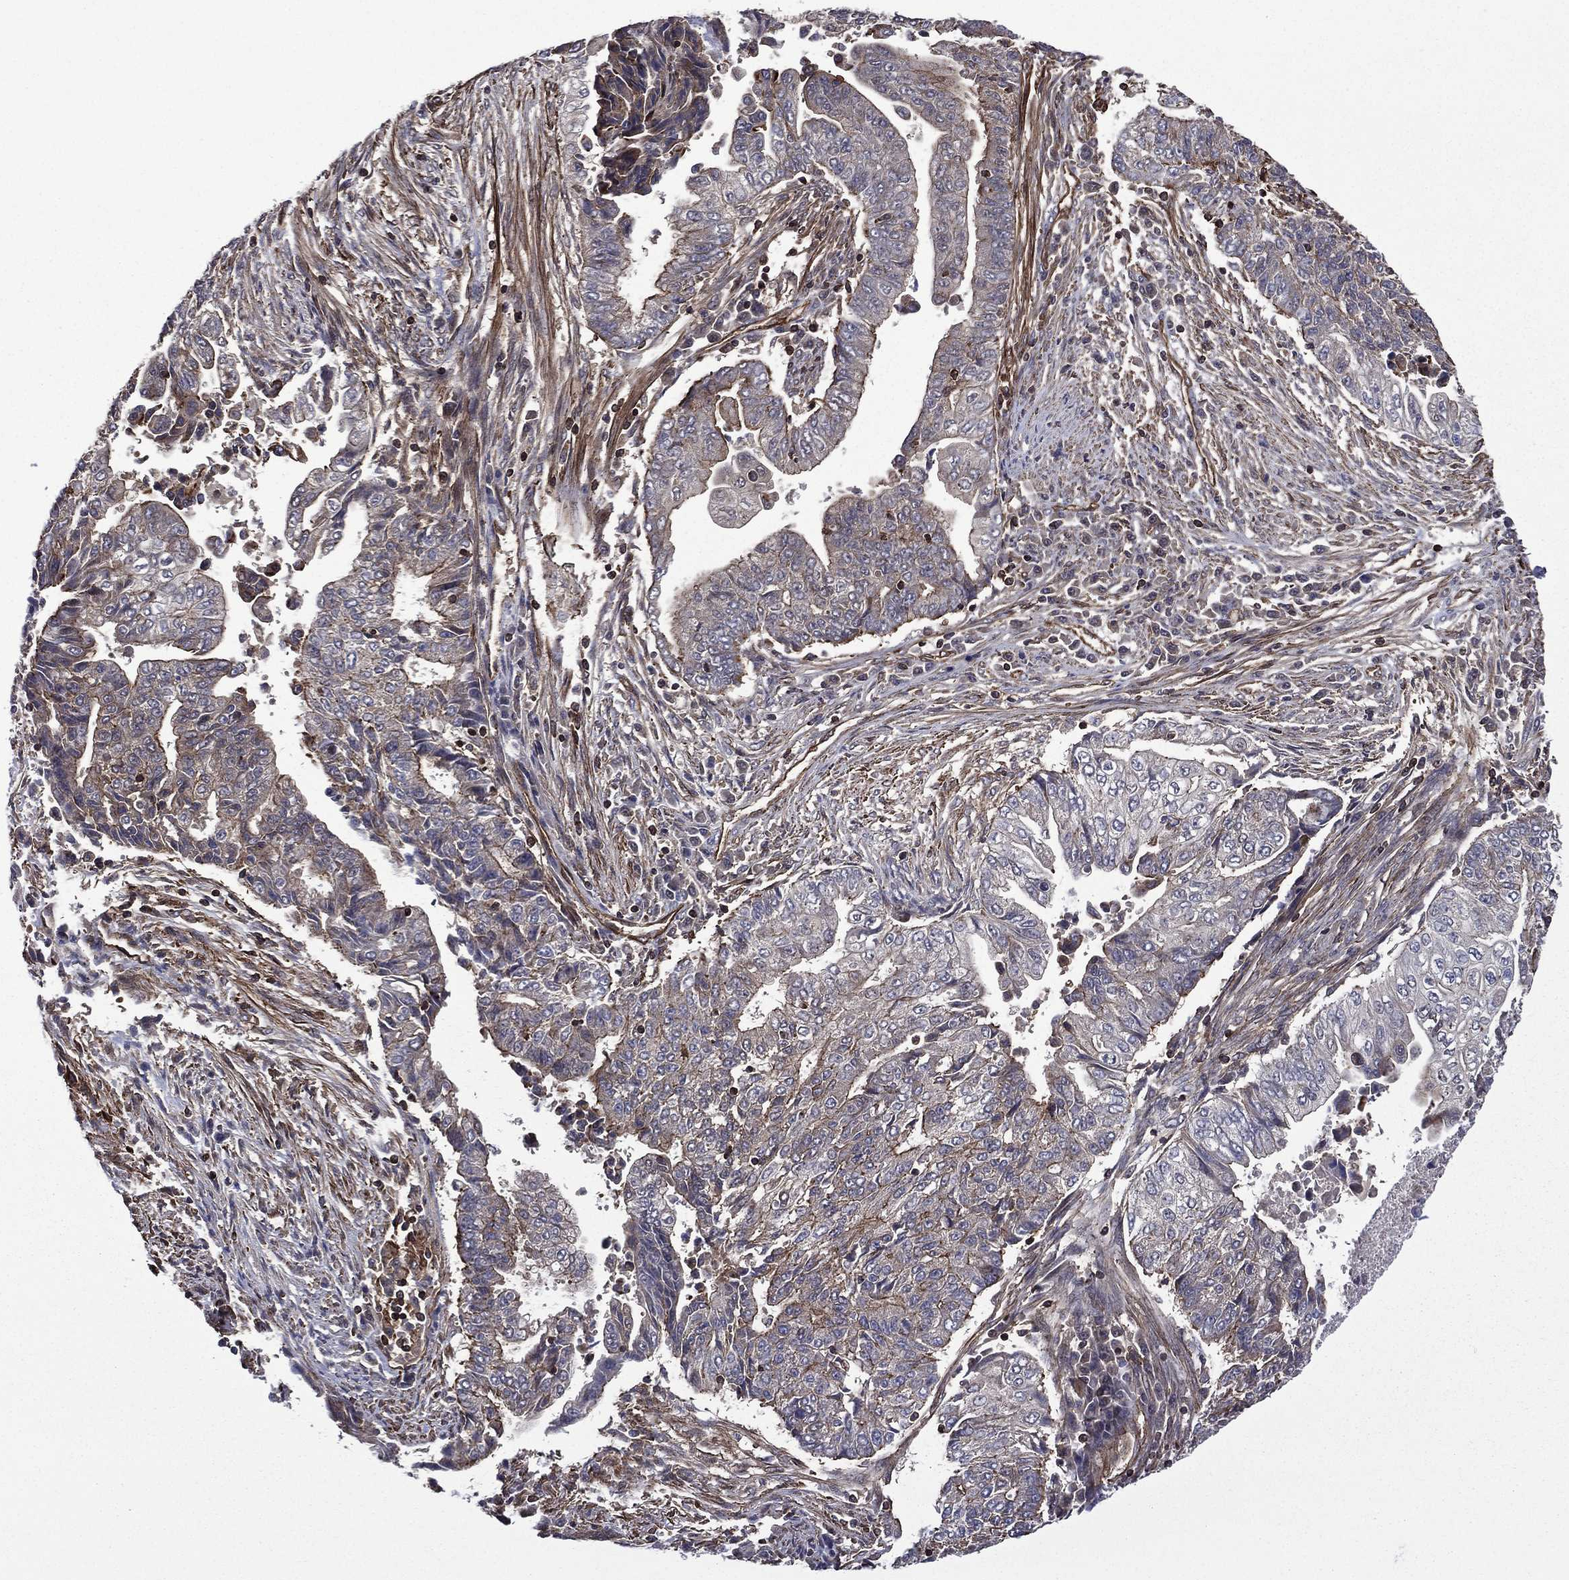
{"staining": {"intensity": "moderate", "quantity": "<25%", "location": "cytoplasmic/membranous"}, "tissue": "endometrial cancer", "cell_type": "Tumor cells", "image_type": "cancer", "snomed": [{"axis": "morphology", "description": "Adenocarcinoma, NOS"}, {"axis": "topography", "description": "Uterus"}, {"axis": "topography", "description": "Endometrium"}], "caption": "A micrograph of adenocarcinoma (endometrial) stained for a protein exhibits moderate cytoplasmic/membranous brown staining in tumor cells.", "gene": "PLPP3", "patient": {"sex": "female", "age": 54}}